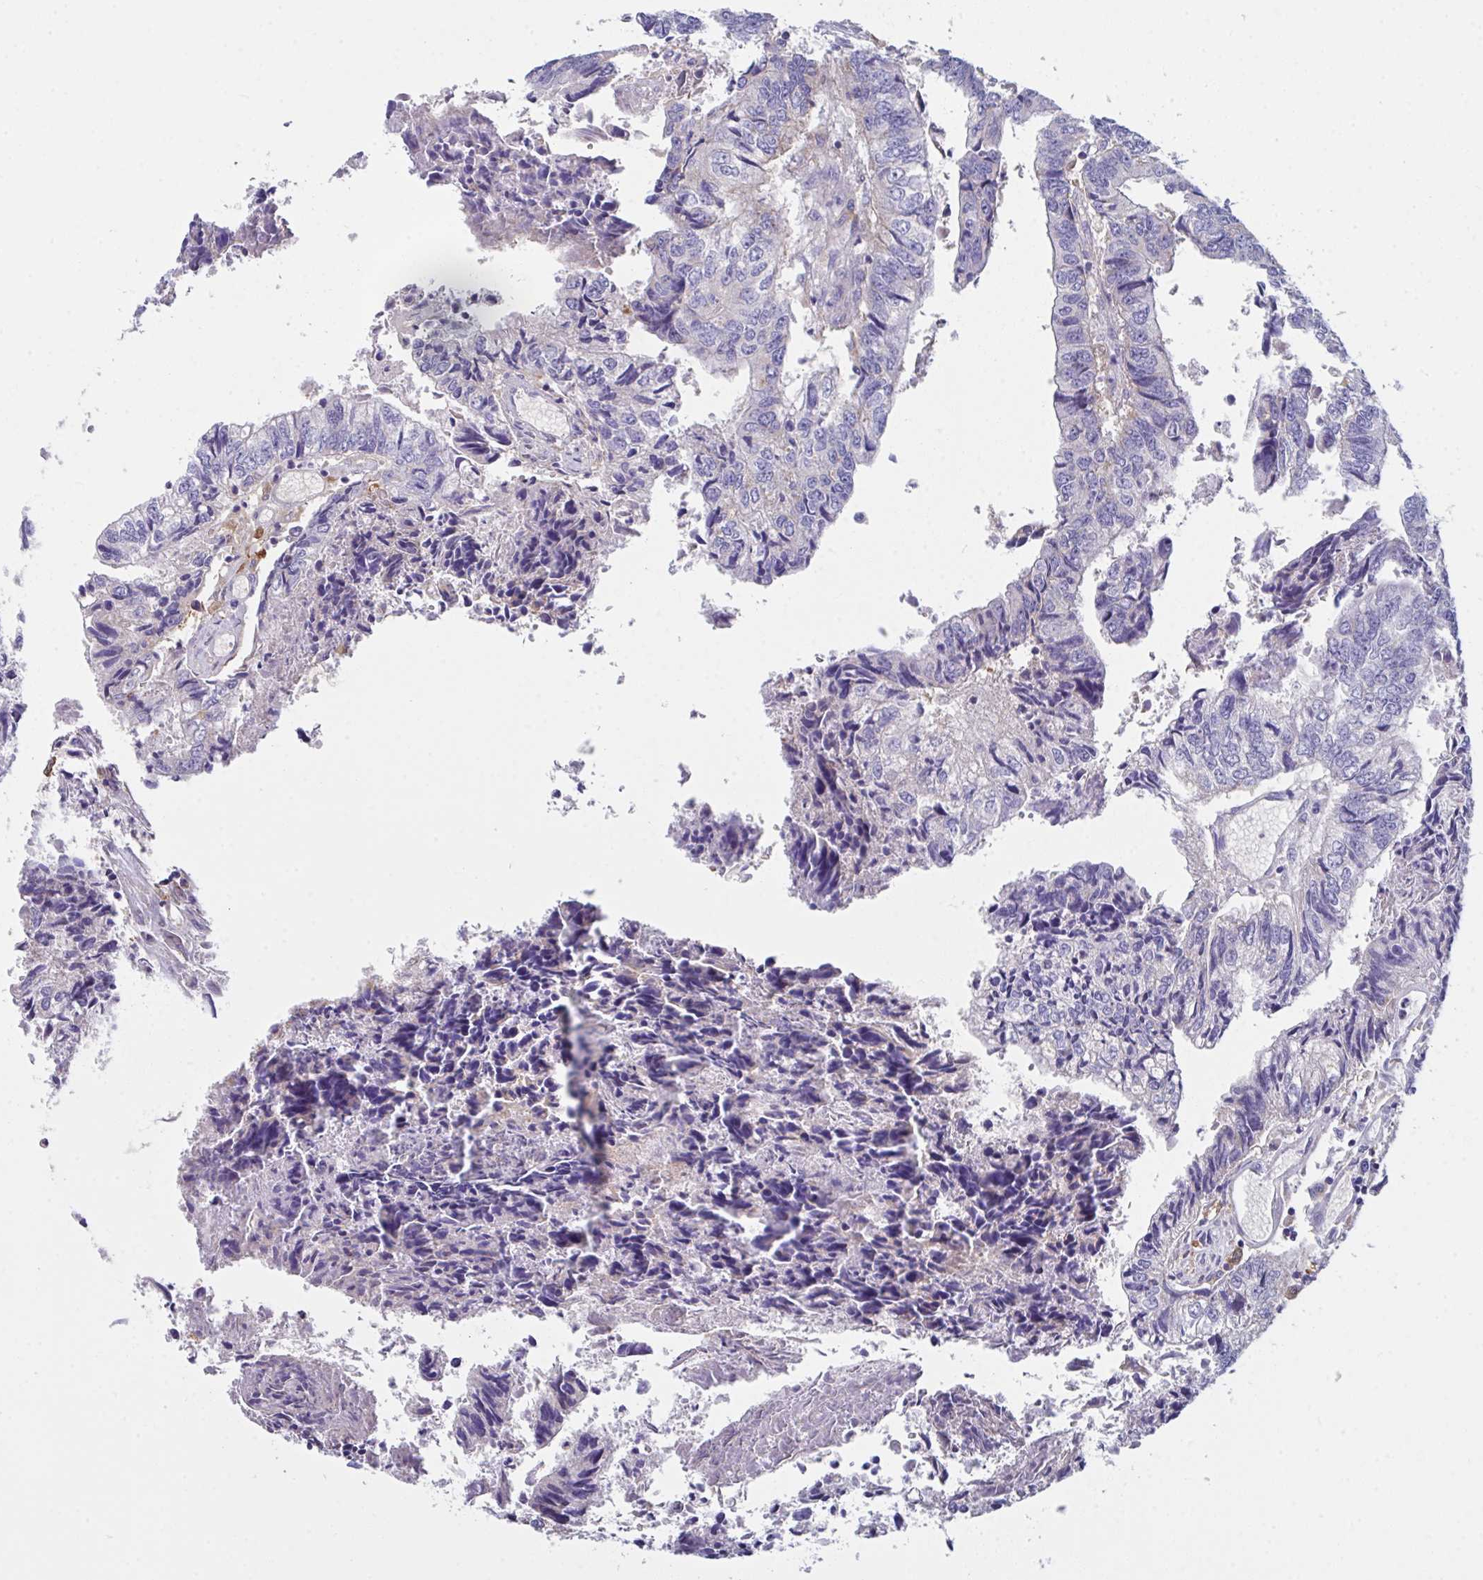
{"staining": {"intensity": "negative", "quantity": "none", "location": "none"}, "tissue": "colorectal cancer", "cell_type": "Tumor cells", "image_type": "cancer", "snomed": [{"axis": "morphology", "description": "Adenocarcinoma, NOS"}, {"axis": "topography", "description": "Colon"}], "caption": "DAB immunohistochemical staining of adenocarcinoma (colorectal) exhibits no significant expression in tumor cells. (Stains: DAB immunohistochemistry (IHC) with hematoxylin counter stain, Microscopy: brightfield microscopy at high magnification).", "gene": "TFAP2C", "patient": {"sex": "male", "age": 86}}